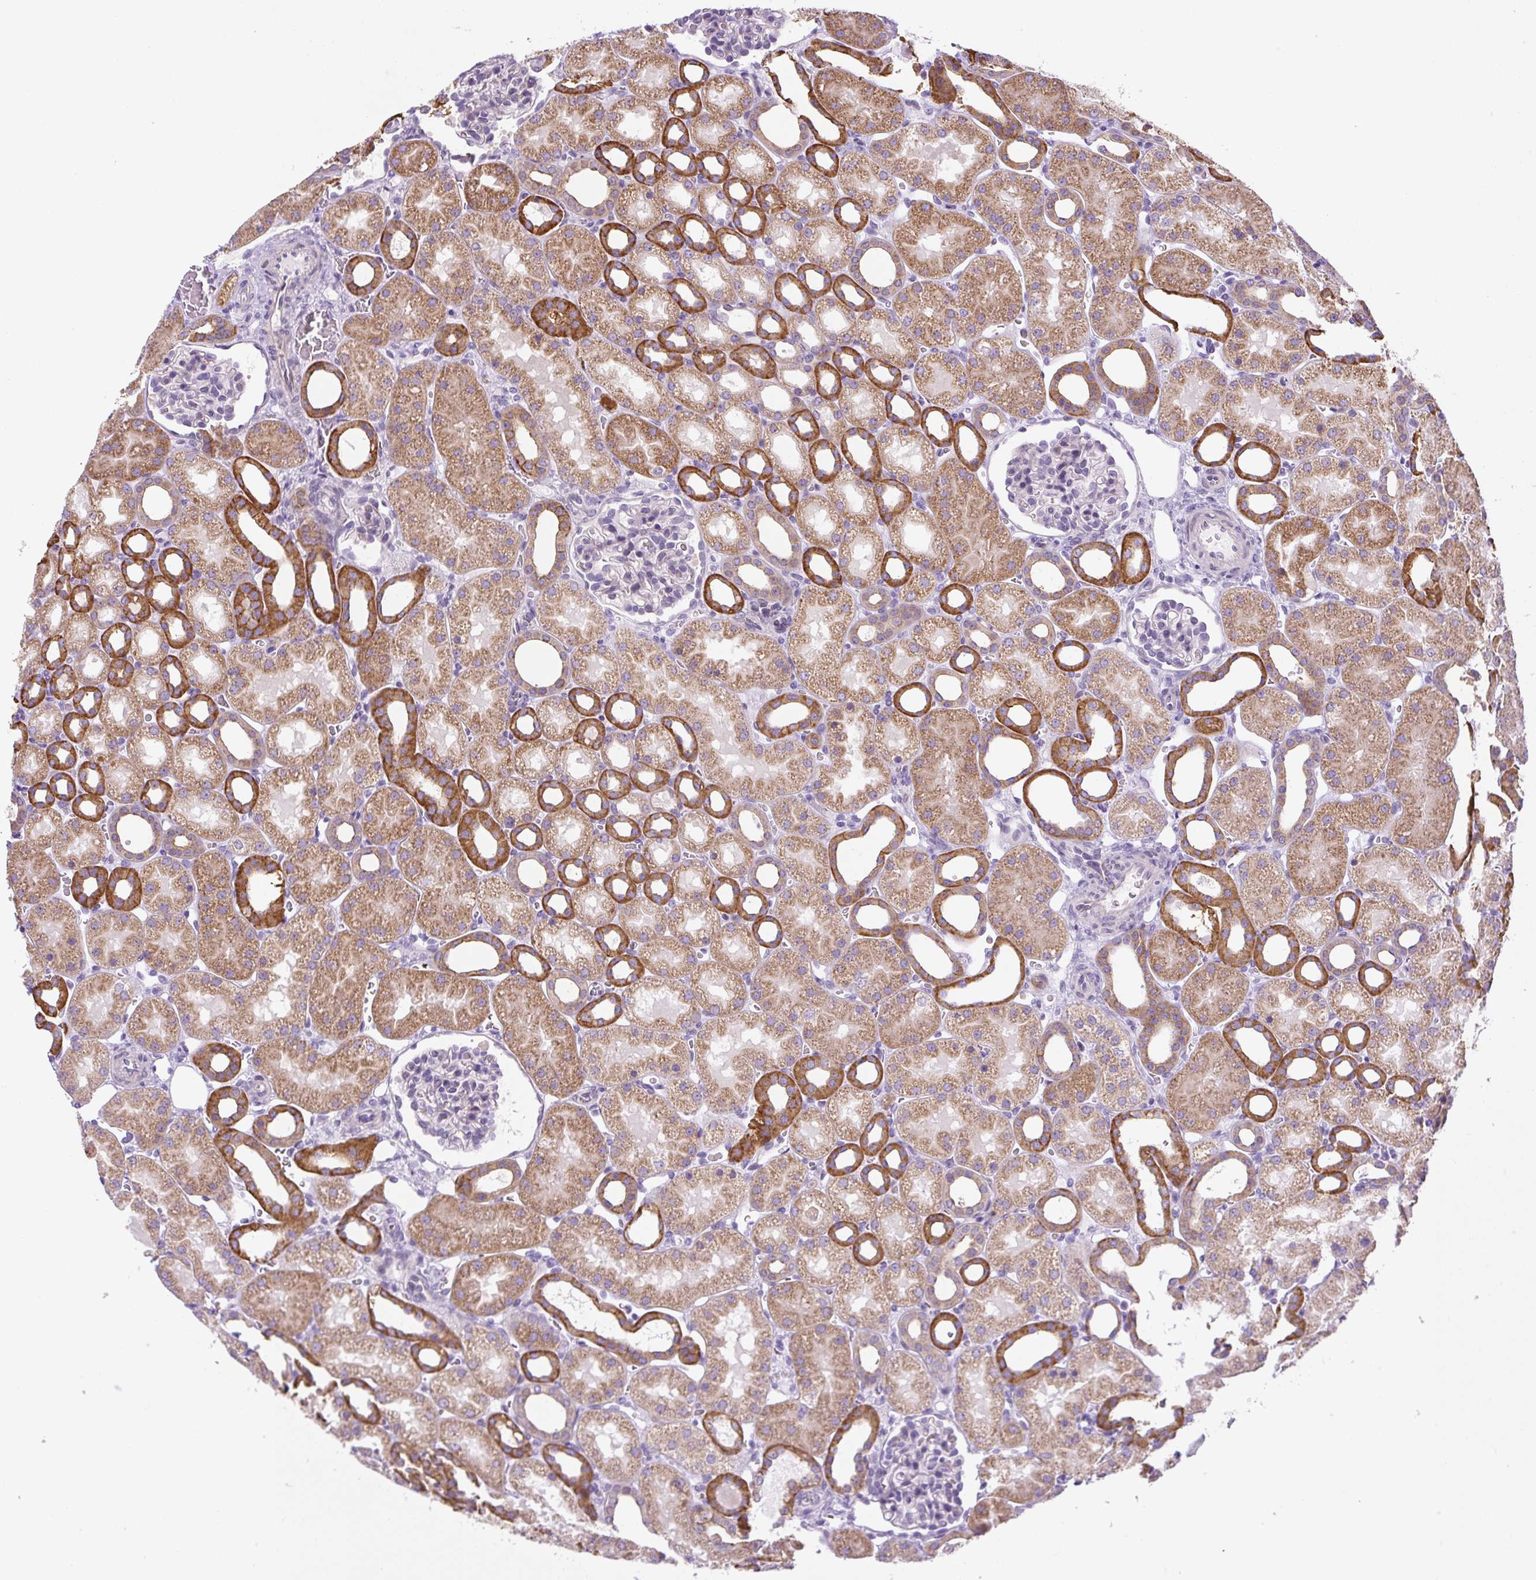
{"staining": {"intensity": "negative", "quantity": "none", "location": "none"}, "tissue": "kidney", "cell_type": "Cells in glomeruli", "image_type": "normal", "snomed": [{"axis": "morphology", "description": "Normal tissue, NOS"}, {"axis": "topography", "description": "Kidney"}], "caption": "Protein analysis of unremarkable kidney demonstrates no significant positivity in cells in glomeruli.", "gene": "ADAMTS19", "patient": {"sex": "male", "age": 2}}